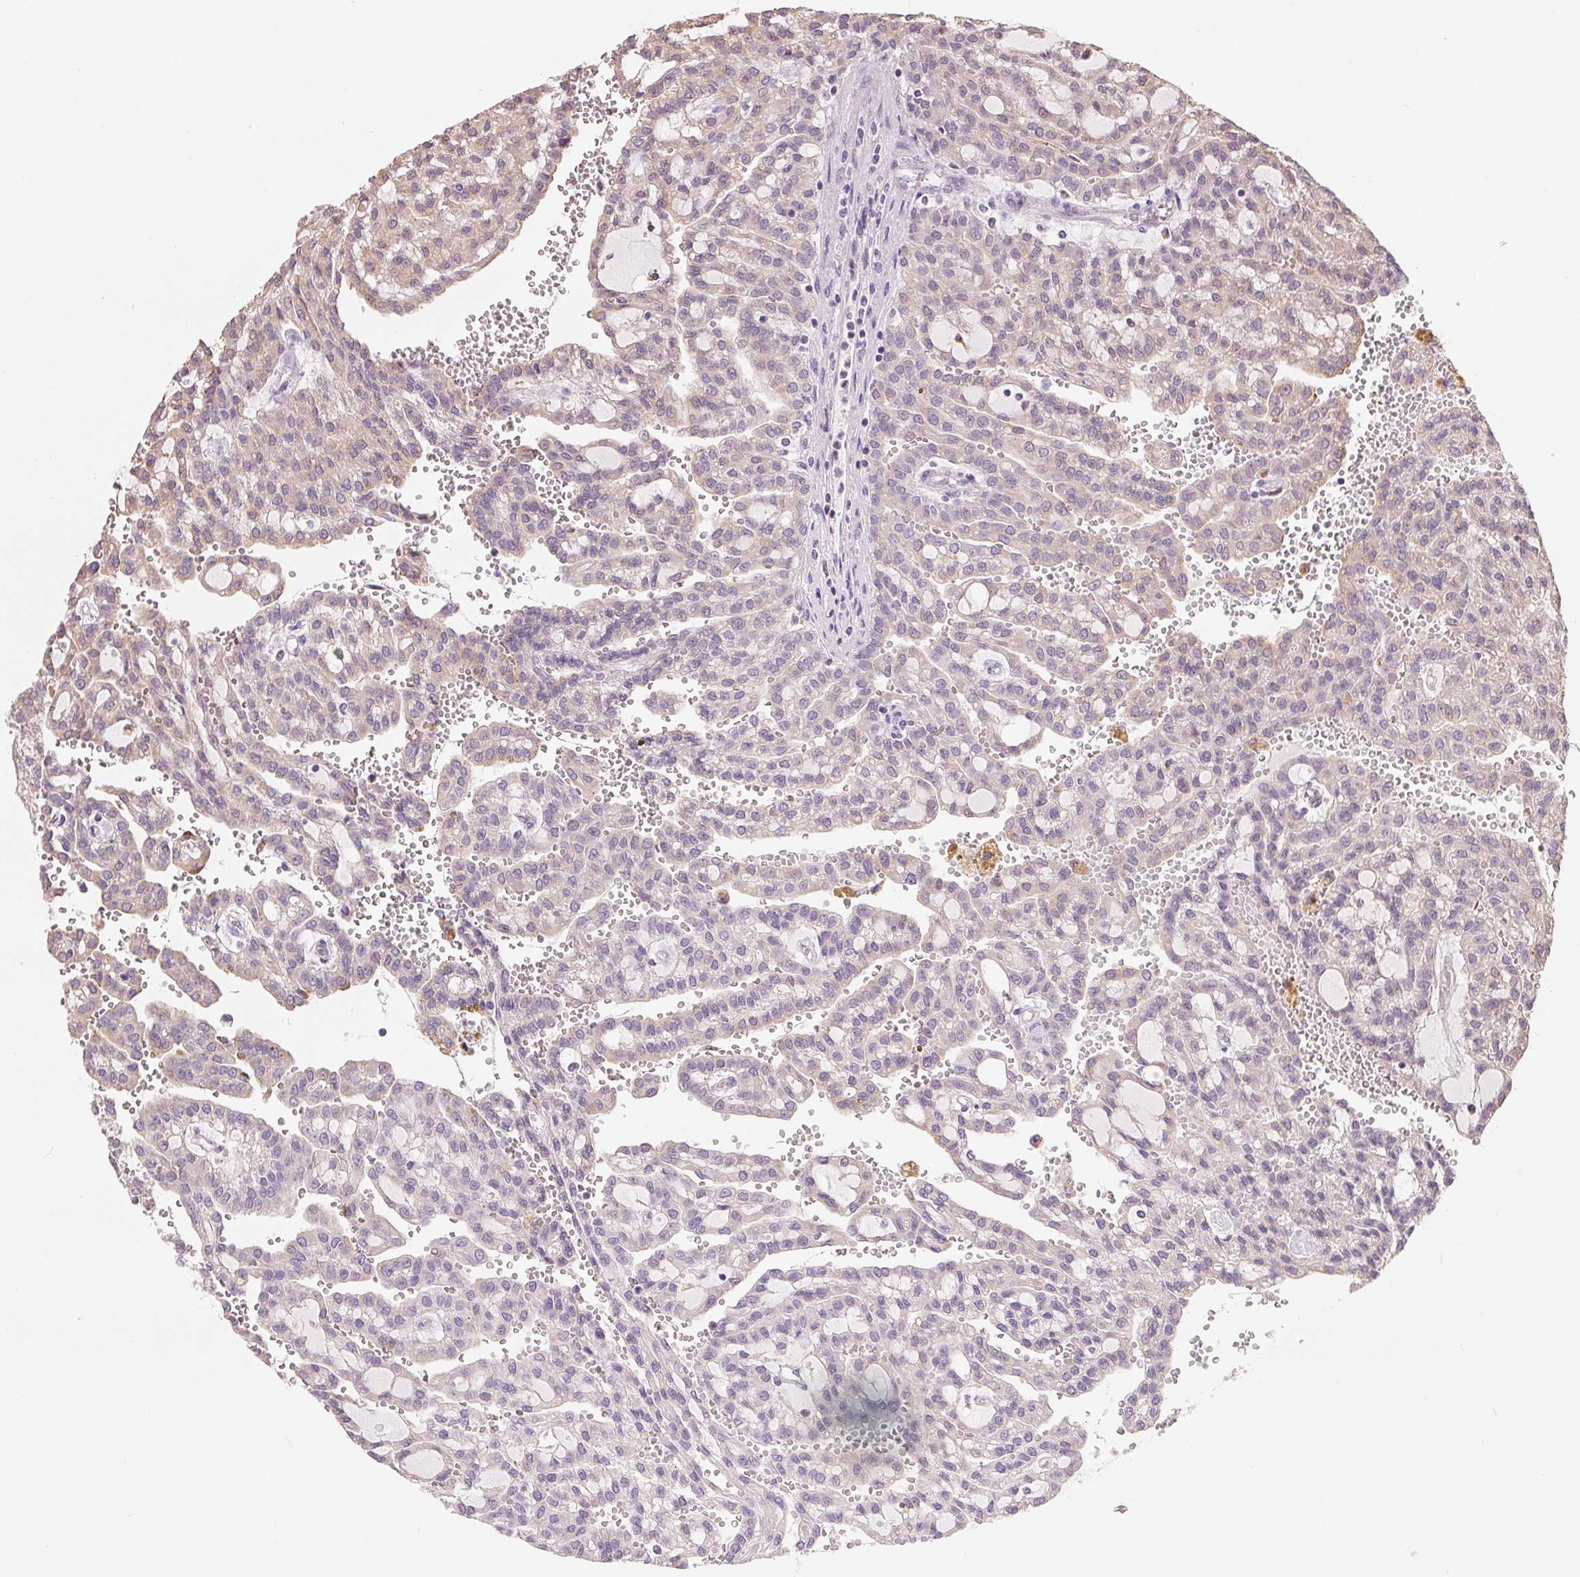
{"staining": {"intensity": "weak", "quantity": "25%-75%", "location": "cytoplasmic/membranous"}, "tissue": "renal cancer", "cell_type": "Tumor cells", "image_type": "cancer", "snomed": [{"axis": "morphology", "description": "Adenocarcinoma, NOS"}, {"axis": "topography", "description": "Kidney"}], "caption": "An IHC photomicrograph of neoplastic tissue is shown. Protein staining in brown highlights weak cytoplasmic/membranous positivity in renal adenocarcinoma within tumor cells. Immunohistochemistry stains the protein in brown and the nuclei are stained blue.", "gene": "VTCN1", "patient": {"sex": "male", "age": 63}}